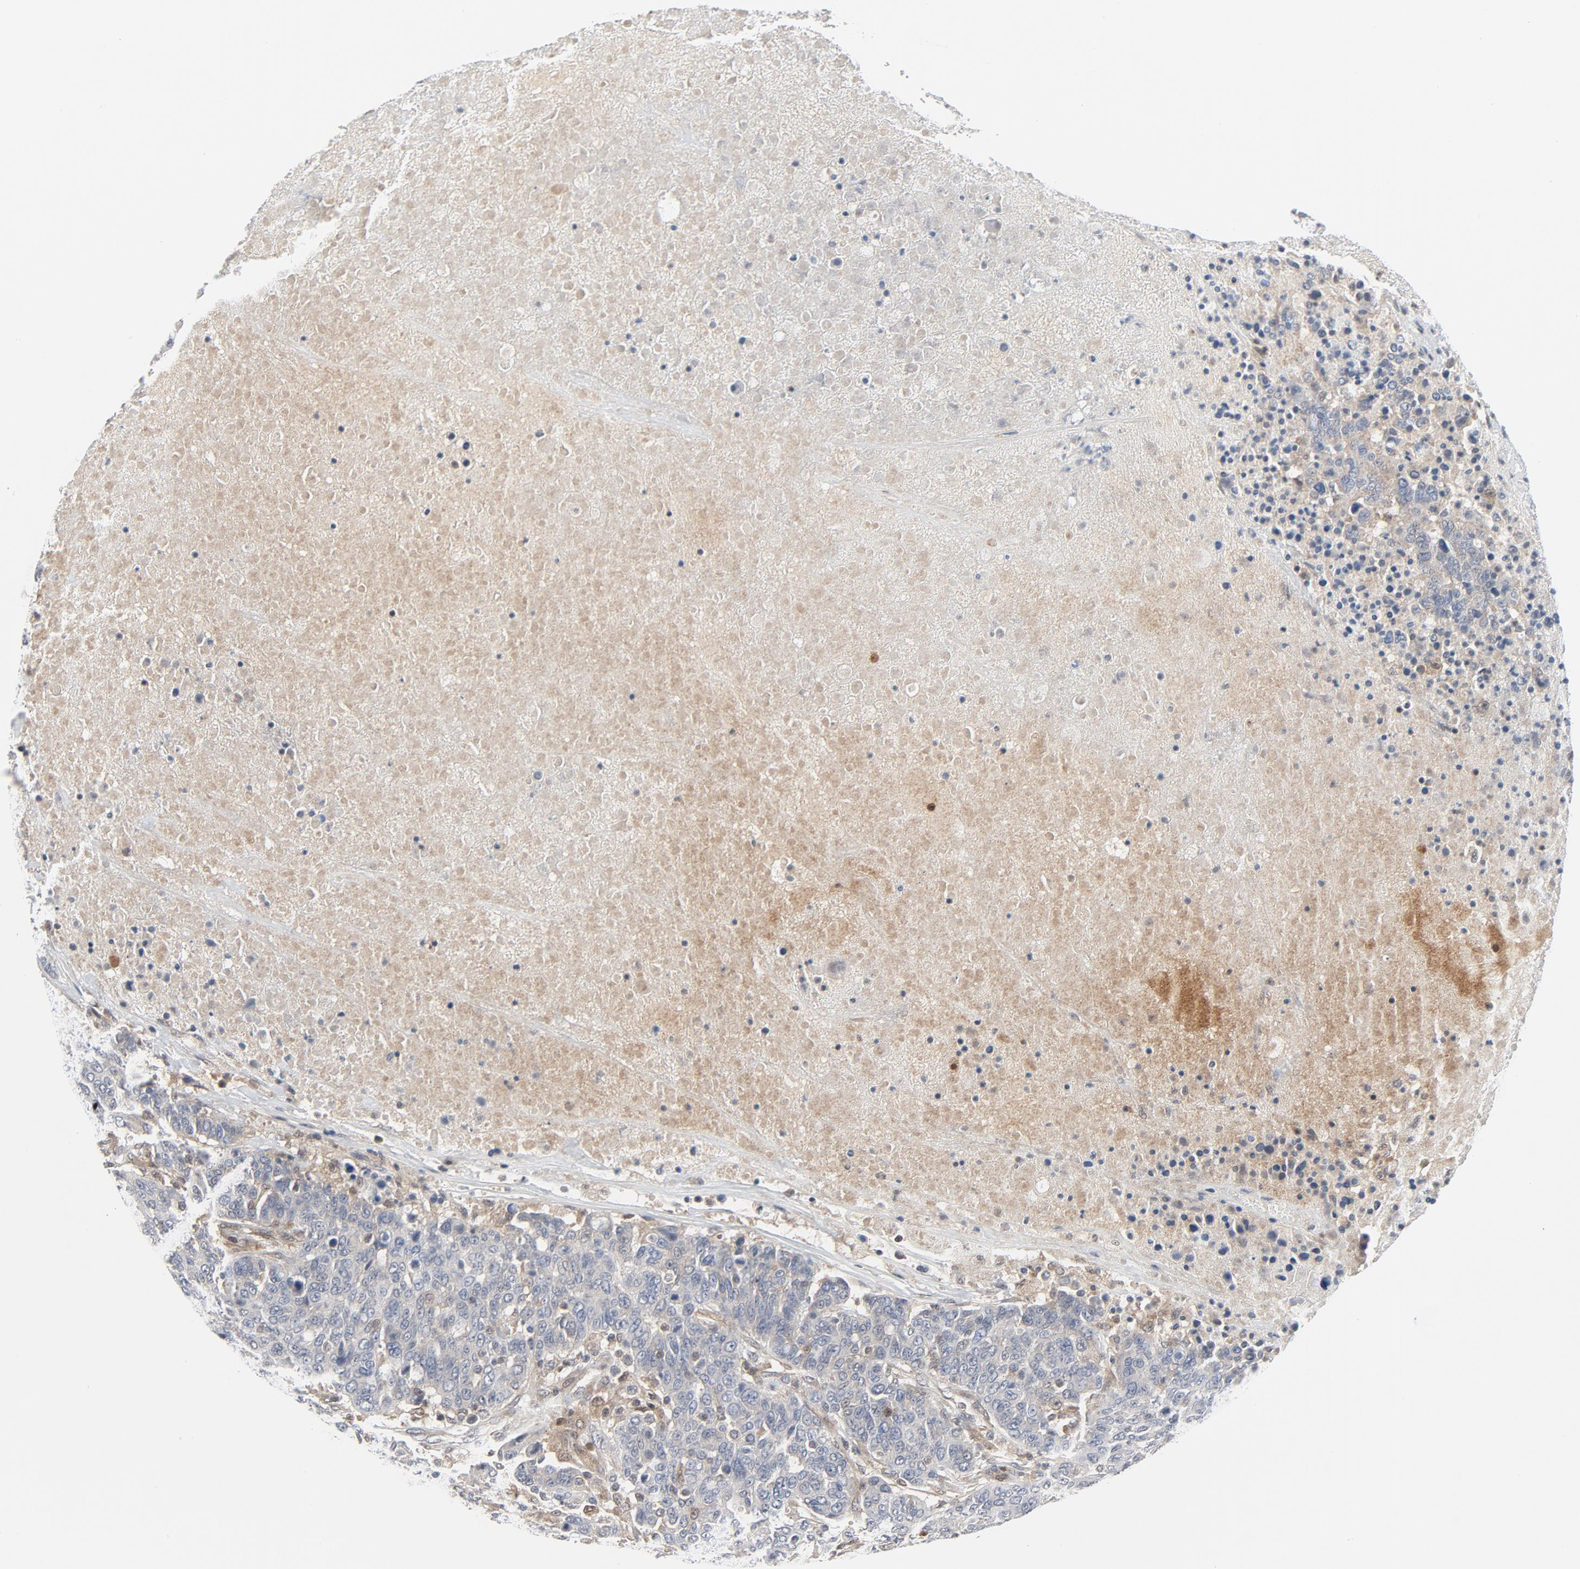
{"staining": {"intensity": "weak", "quantity": "25%-75%", "location": "cytoplasmic/membranous,nuclear"}, "tissue": "breast cancer", "cell_type": "Tumor cells", "image_type": "cancer", "snomed": [{"axis": "morphology", "description": "Duct carcinoma"}, {"axis": "topography", "description": "Breast"}], "caption": "Protein expression analysis of breast cancer (invasive ductal carcinoma) reveals weak cytoplasmic/membranous and nuclear expression in approximately 25%-75% of tumor cells. The protein is stained brown, and the nuclei are stained in blue (DAB IHC with brightfield microscopy, high magnification).", "gene": "TRADD", "patient": {"sex": "female", "age": 37}}